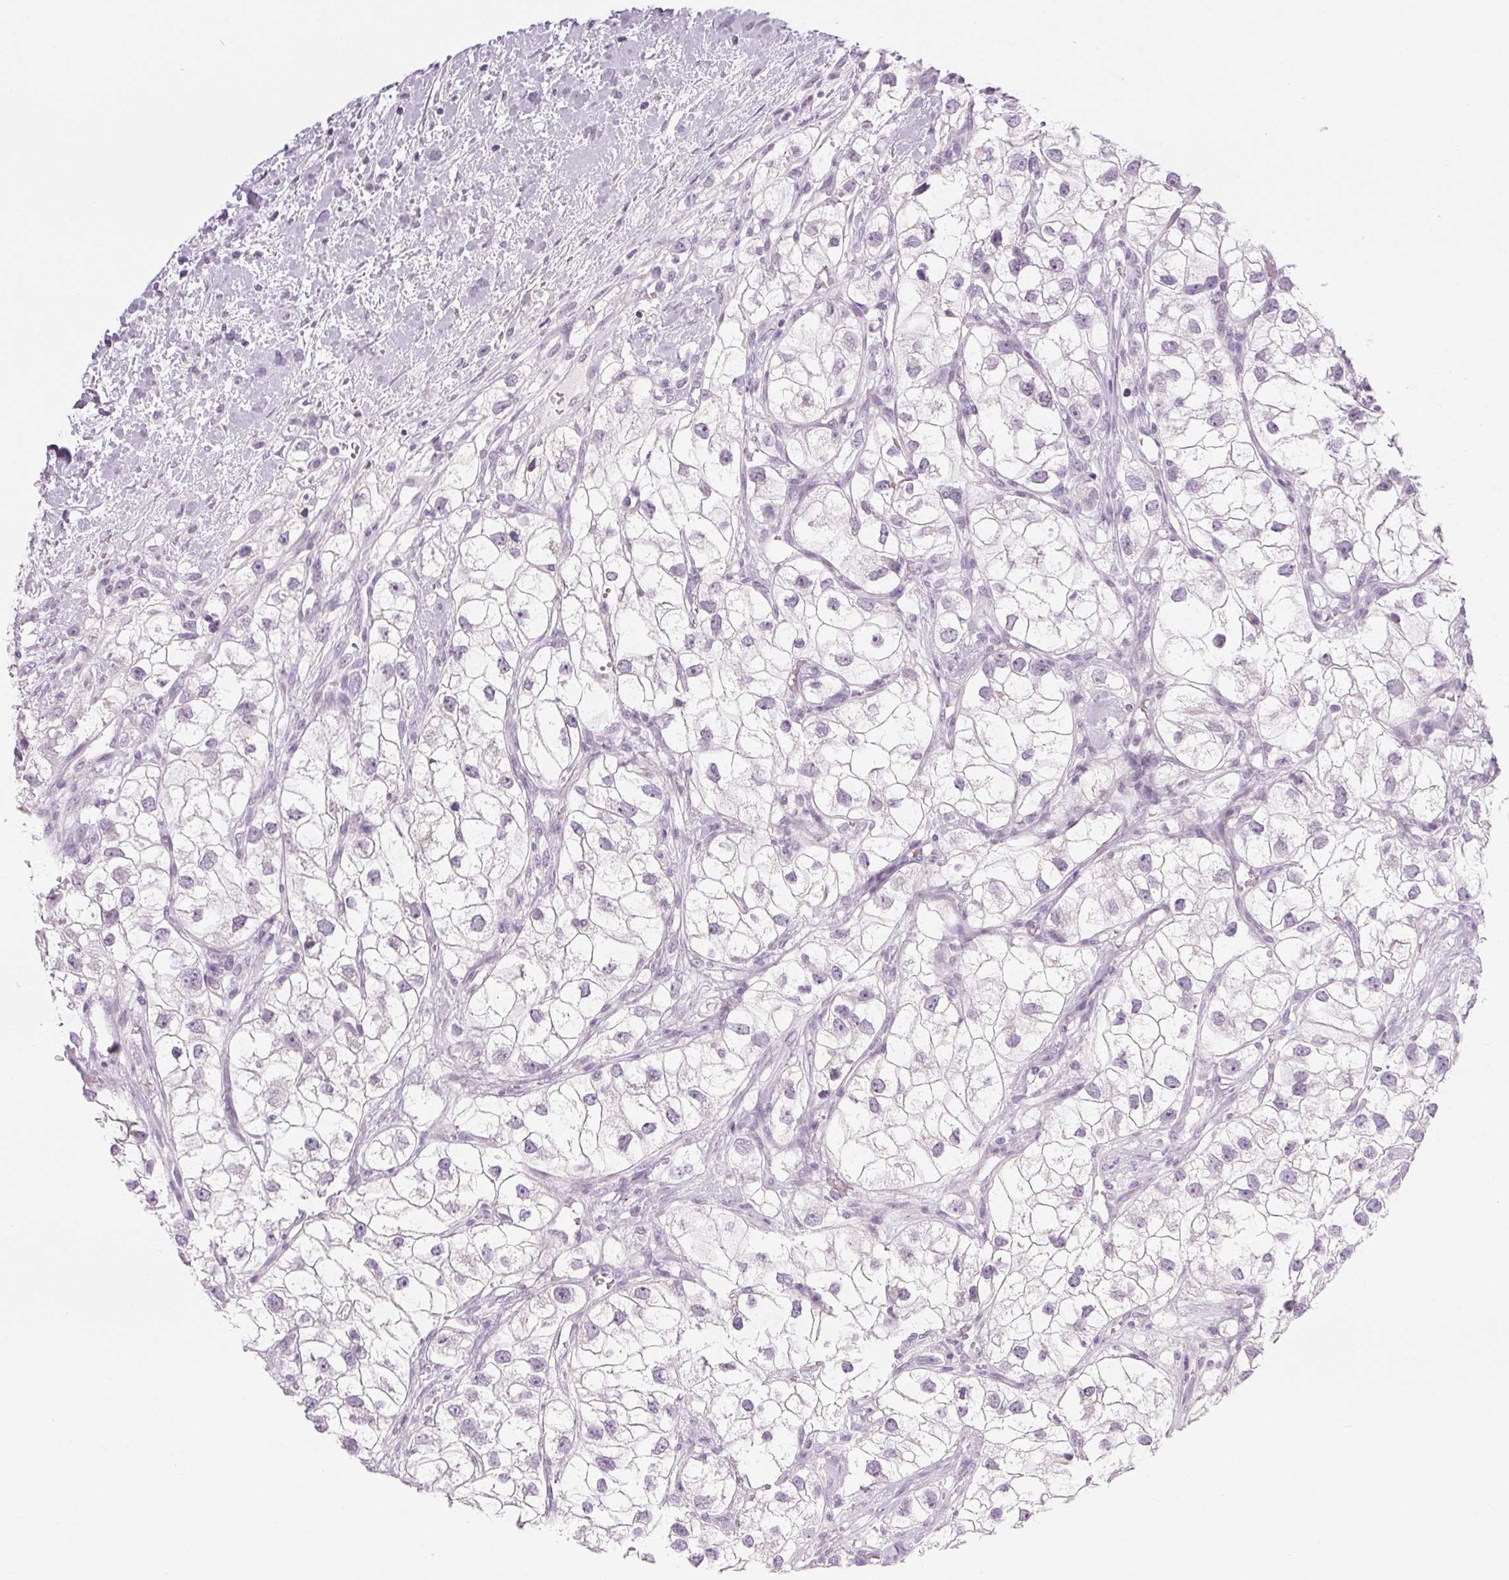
{"staining": {"intensity": "negative", "quantity": "none", "location": "none"}, "tissue": "renal cancer", "cell_type": "Tumor cells", "image_type": "cancer", "snomed": [{"axis": "morphology", "description": "Adenocarcinoma, NOS"}, {"axis": "topography", "description": "Kidney"}], "caption": "Immunohistochemistry of adenocarcinoma (renal) demonstrates no expression in tumor cells. (DAB (3,3'-diaminobenzidine) immunohistochemistry, high magnification).", "gene": "COL7A1", "patient": {"sex": "male", "age": 59}}